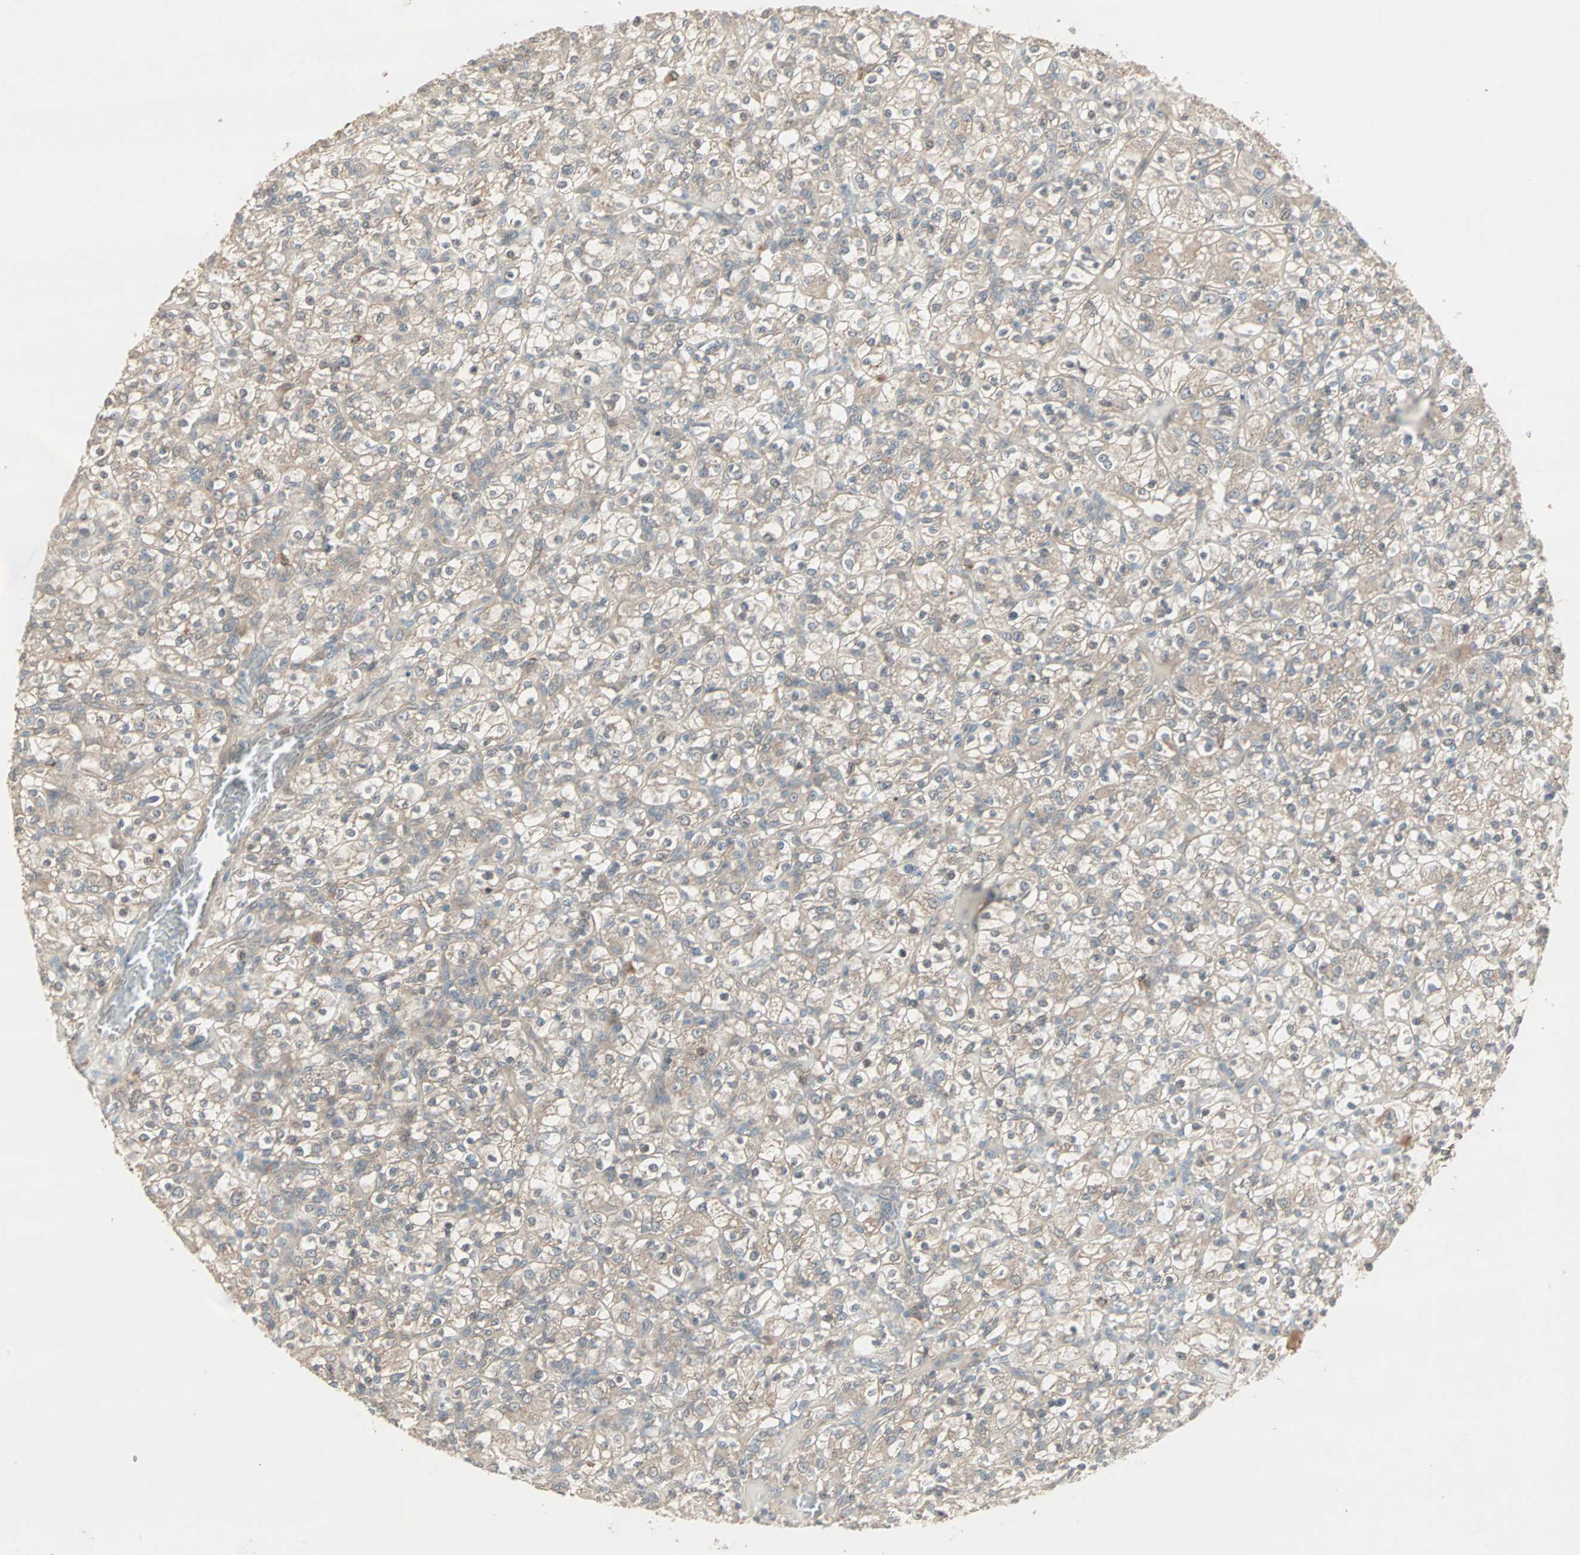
{"staining": {"intensity": "negative", "quantity": "none", "location": "none"}, "tissue": "renal cancer", "cell_type": "Tumor cells", "image_type": "cancer", "snomed": [{"axis": "morphology", "description": "Normal tissue, NOS"}, {"axis": "morphology", "description": "Adenocarcinoma, NOS"}, {"axis": "topography", "description": "Kidney"}], "caption": "Adenocarcinoma (renal) was stained to show a protein in brown. There is no significant staining in tumor cells.", "gene": "JMJD7-PLA2G4B", "patient": {"sex": "female", "age": 72}}